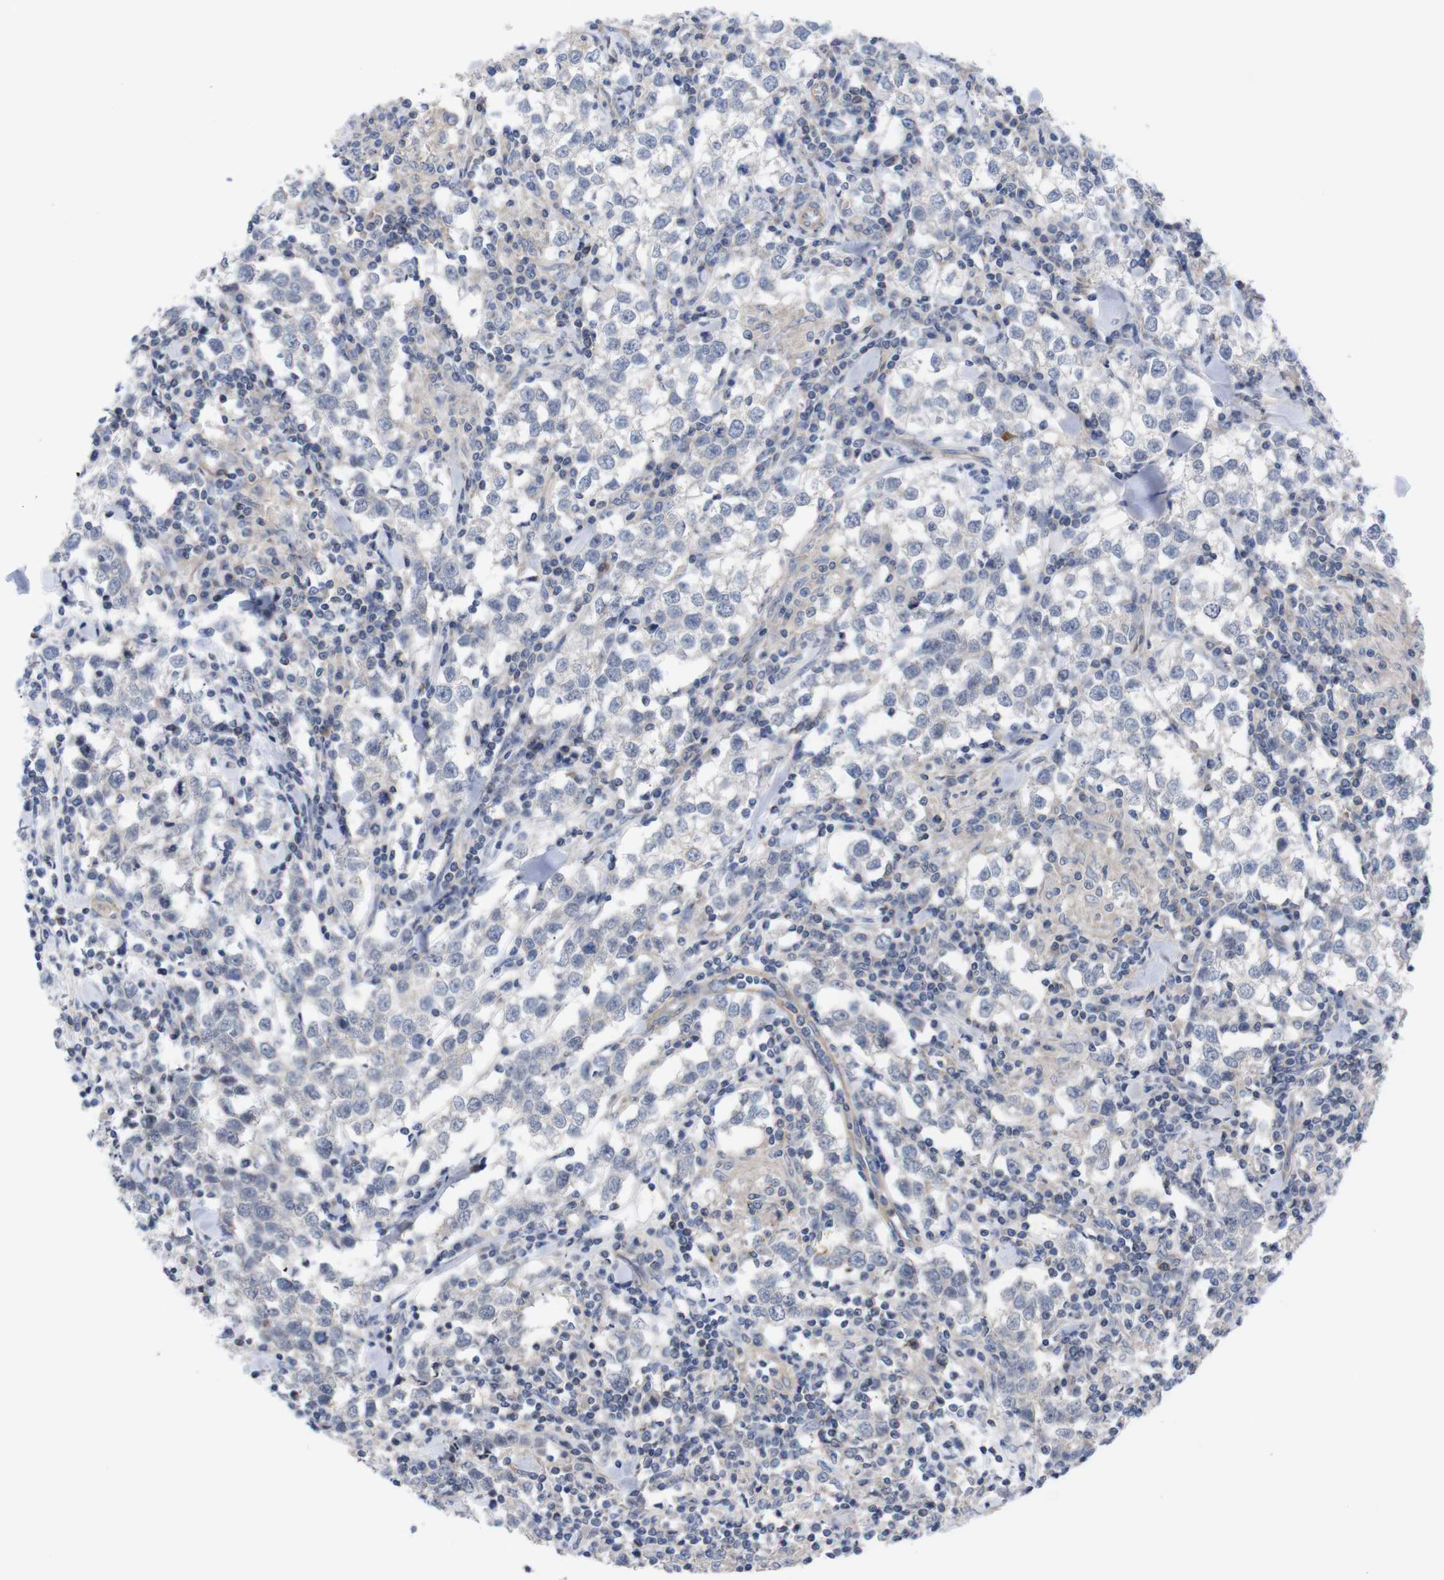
{"staining": {"intensity": "negative", "quantity": "none", "location": "none"}, "tissue": "testis cancer", "cell_type": "Tumor cells", "image_type": "cancer", "snomed": [{"axis": "morphology", "description": "Seminoma, NOS"}, {"axis": "morphology", "description": "Carcinoma, Embryonal, NOS"}, {"axis": "topography", "description": "Testis"}], "caption": "A high-resolution image shows immunohistochemistry (IHC) staining of seminoma (testis), which reveals no significant positivity in tumor cells.", "gene": "USH1C", "patient": {"sex": "male", "age": 36}}